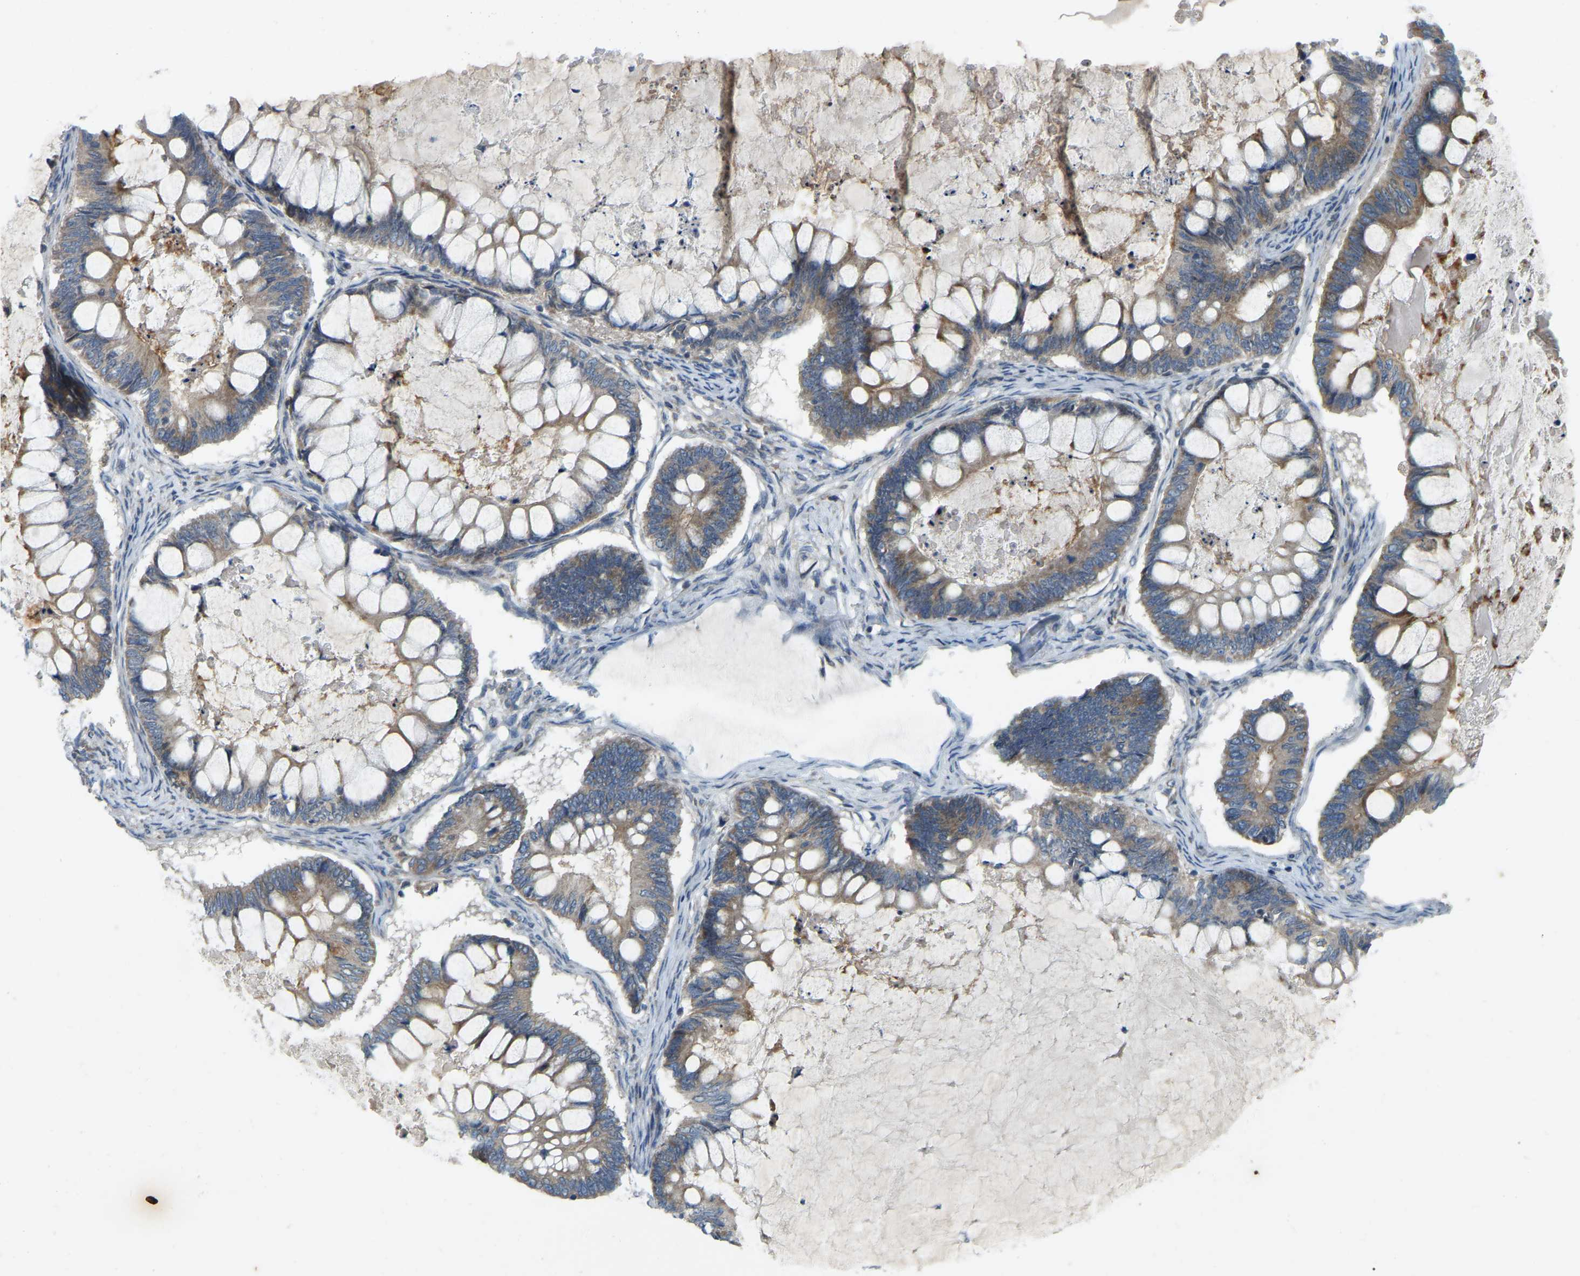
{"staining": {"intensity": "moderate", "quantity": ">75%", "location": "cytoplasmic/membranous"}, "tissue": "ovarian cancer", "cell_type": "Tumor cells", "image_type": "cancer", "snomed": [{"axis": "morphology", "description": "Cystadenocarcinoma, mucinous, NOS"}, {"axis": "topography", "description": "Ovary"}], "caption": "Protein expression analysis of human ovarian mucinous cystadenocarcinoma reveals moderate cytoplasmic/membranous staining in about >75% of tumor cells. (Stains: DAB (3,3'-diaminobenzidine) in brown, nuclei in blue, Microscopy: brightfield microscopy at high magnification).", "gene": "PARL", "patient": {"sex": "female", "age": 61}}